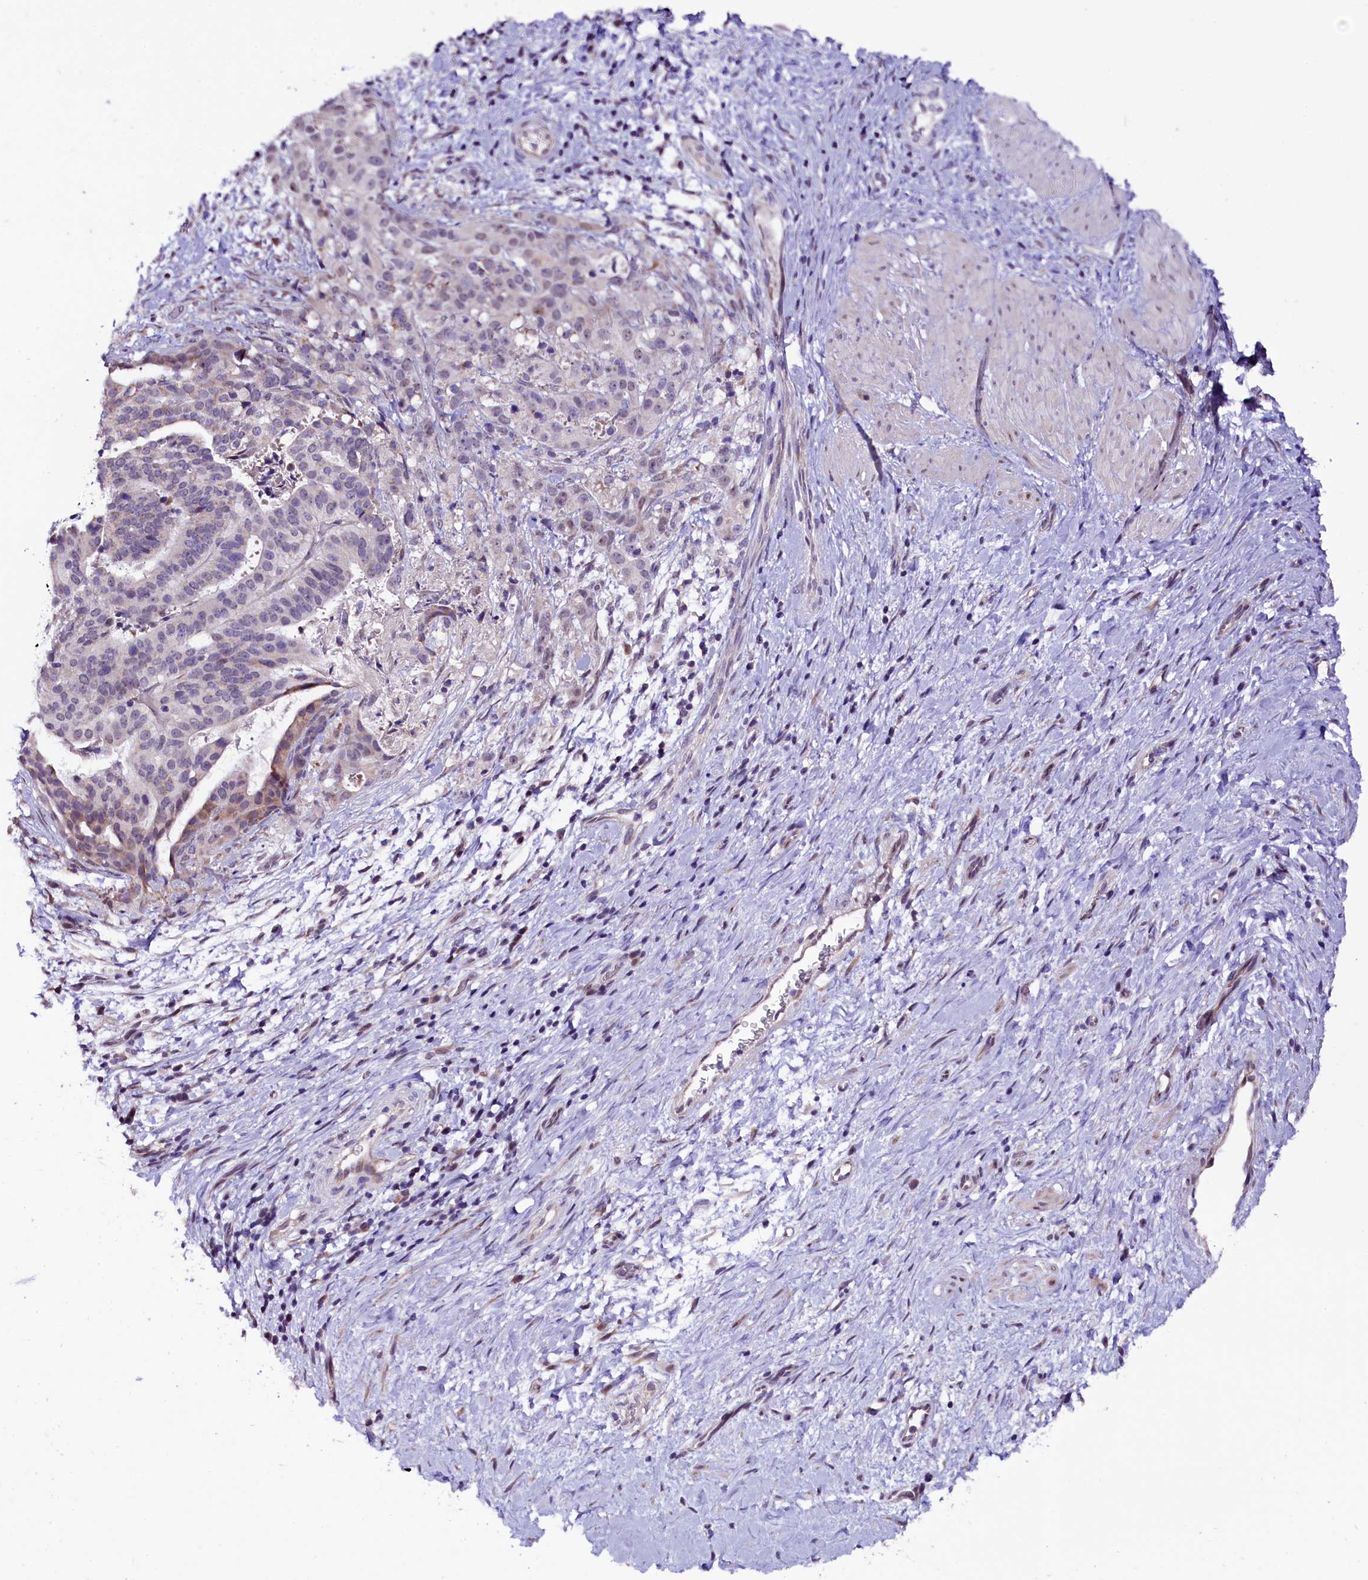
{"staining": {"intensity": "weak", "quantity": "<25%", "location": "cytoplasmic/membranous"}, "tissue": "stomach cancer", "cell_type": "Tumor cells", "image_type": "cancer", "snomed": [{"axis": "morphology", "description": "Adenocarcinoma, NOS"}, {"axis": "topography", "description": "Stomach"}], "caption": "Human stomach cancer (adenocarcinoma) stained for a protein using IHC shows no staining in tumor cells.", "gene": "RPUSD2", "patient": {"sex": "male", "age": 48}}